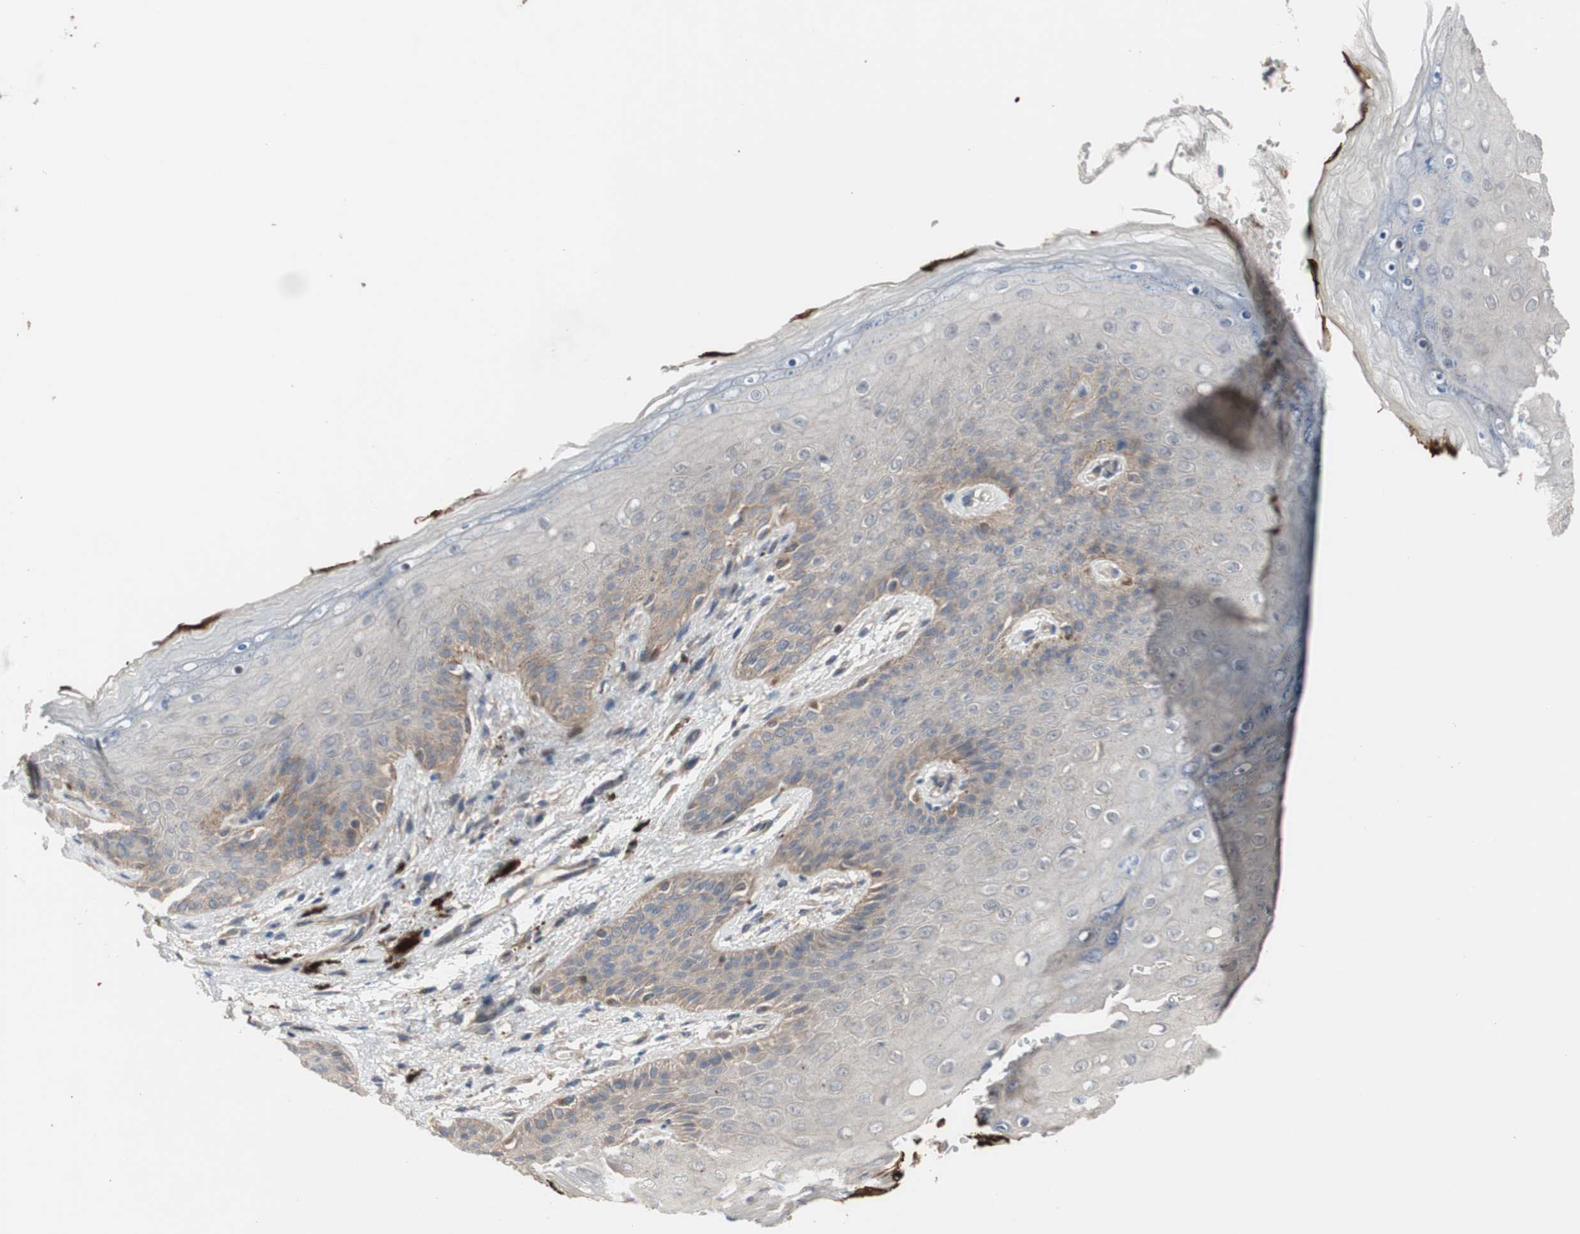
{"staining": {"intensity": "weak", "quantity": ">75%", "location": "cytoplasmic/membranous"}, "tissue": "skin", "cell_type": "Epidermal cells", "image_type": "normal", "snomed": [{"axis": "morphology", "description": "Normal tissue, NOS"}, {"axis": "topography", "description": "Anal"}], "caption": "Protein staining shows weak cytoplasmic/membranous staining in approximately >75% of epidermal cells in normal skin.", "gene": "OAZ1", "patient": {"sex": "female", "age": 46}}